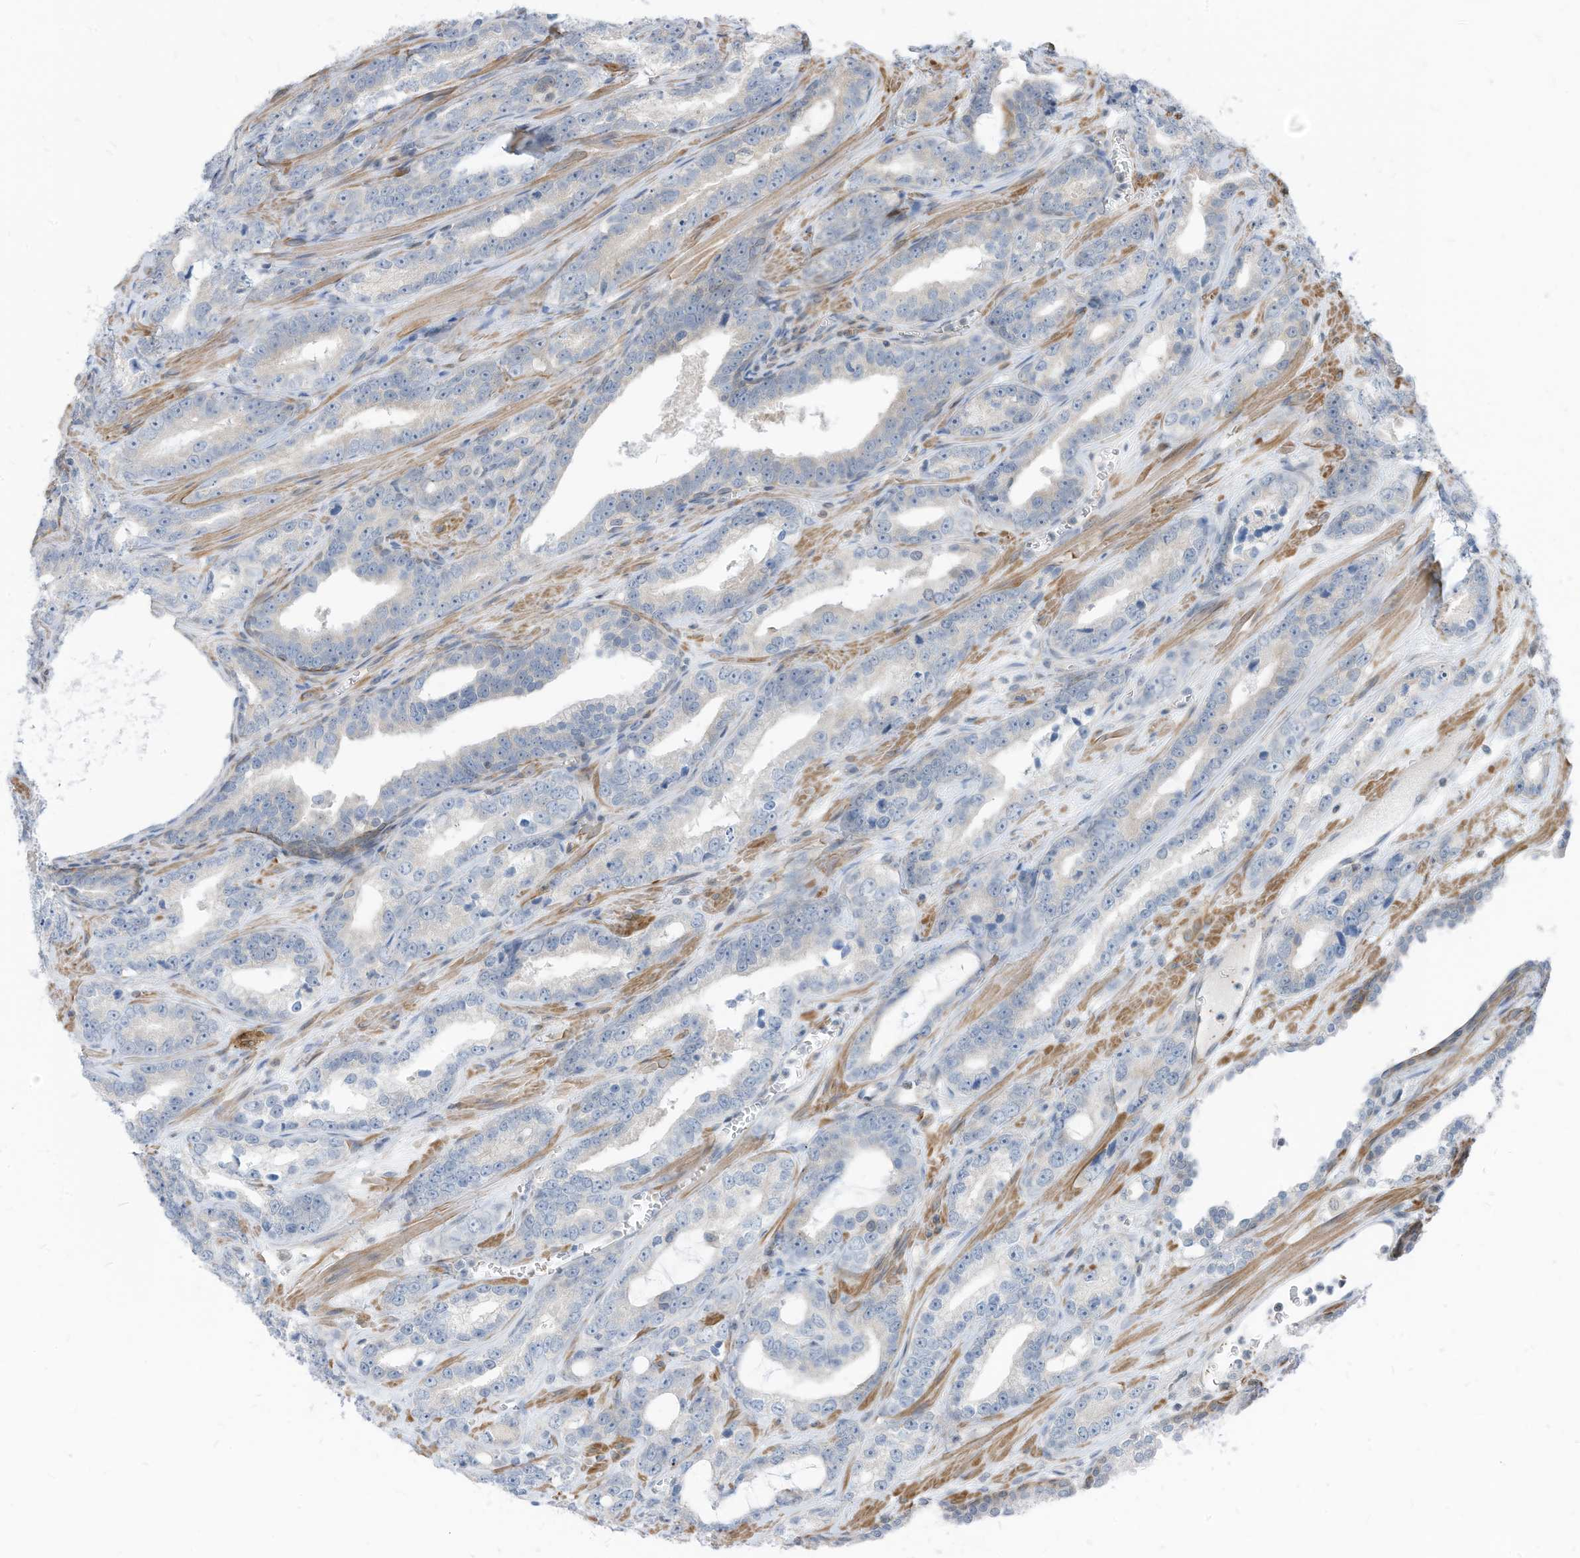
{"staining": {"intensity": "negative", "quantity": "none", "location": "none"}, "tissue": "prostate cancer", "cell_type": "Tumor cells", "image_type": "cancer", "snomed": [{"axis": "morphology", "description": "Adenocarcinoma, High grade"}, {"axis": "topography", "description": "Prostate"}], "caption": "An image of prostate cancer stained for a protein reveals no brown staining in tumor cells.", "gene": "GPATCH3", "patient": {"sex": "male", "age": 62}}